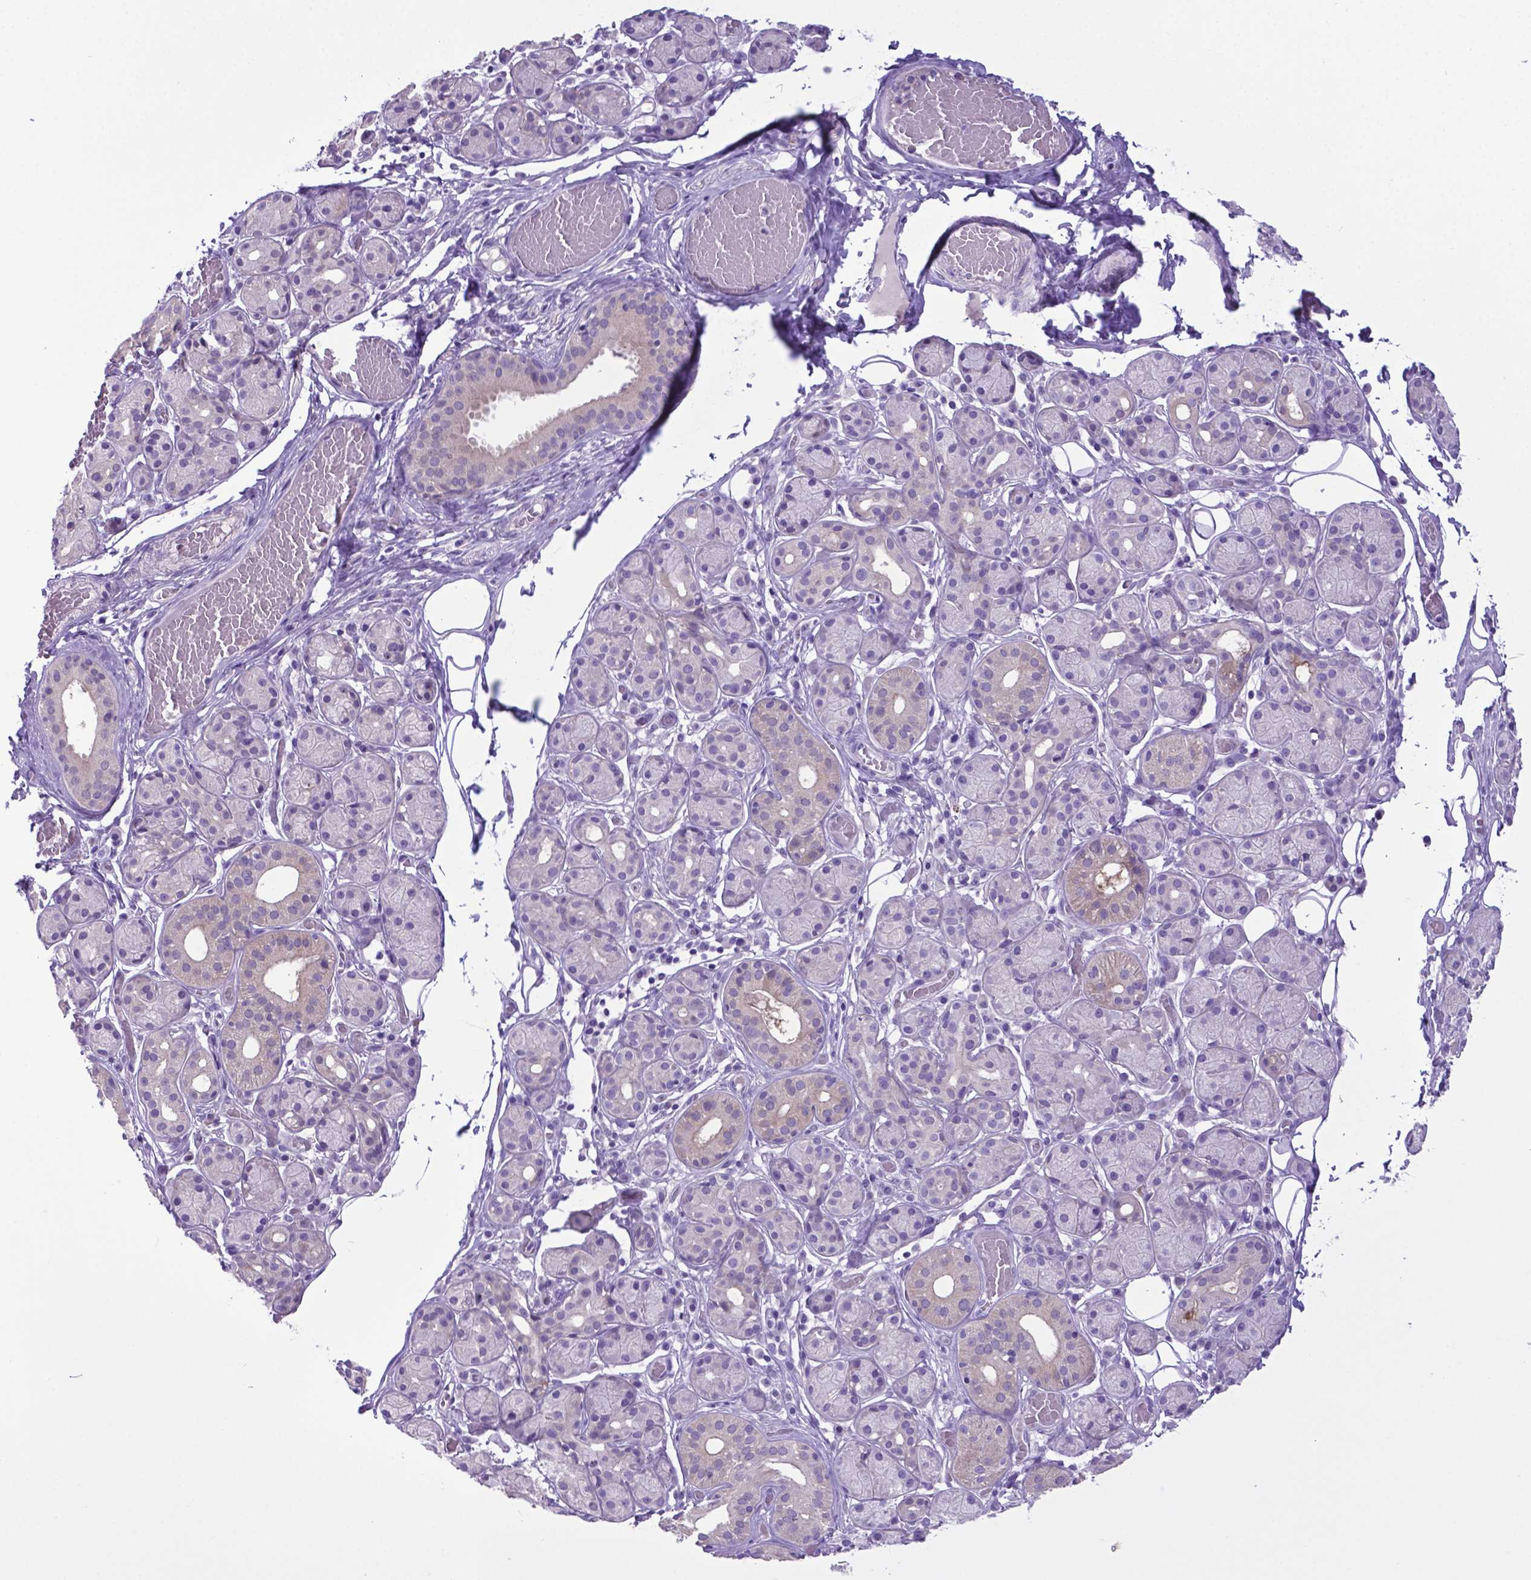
{"staining": {"intensity": "negative", "quantity": "none", "location": "none"}, "tissue": "salivary gland", "cell_type": "Glandular cells", "image_type": "normal", "snomed": [{"axis": "morphology", "description": "Normal tissue, NOS"}, {"axis": "topography", "description": "Salivary gland"}, {"axis": "topography", "description": "Peripheral nerve tissue"}], "caption": "An IHC photomicrograph of normal salivary gland is shown. There is no staining in glandular cells of salivary gland.", "gene": "ADRA2B", "patient": {"sex": "male", "age": 71}}